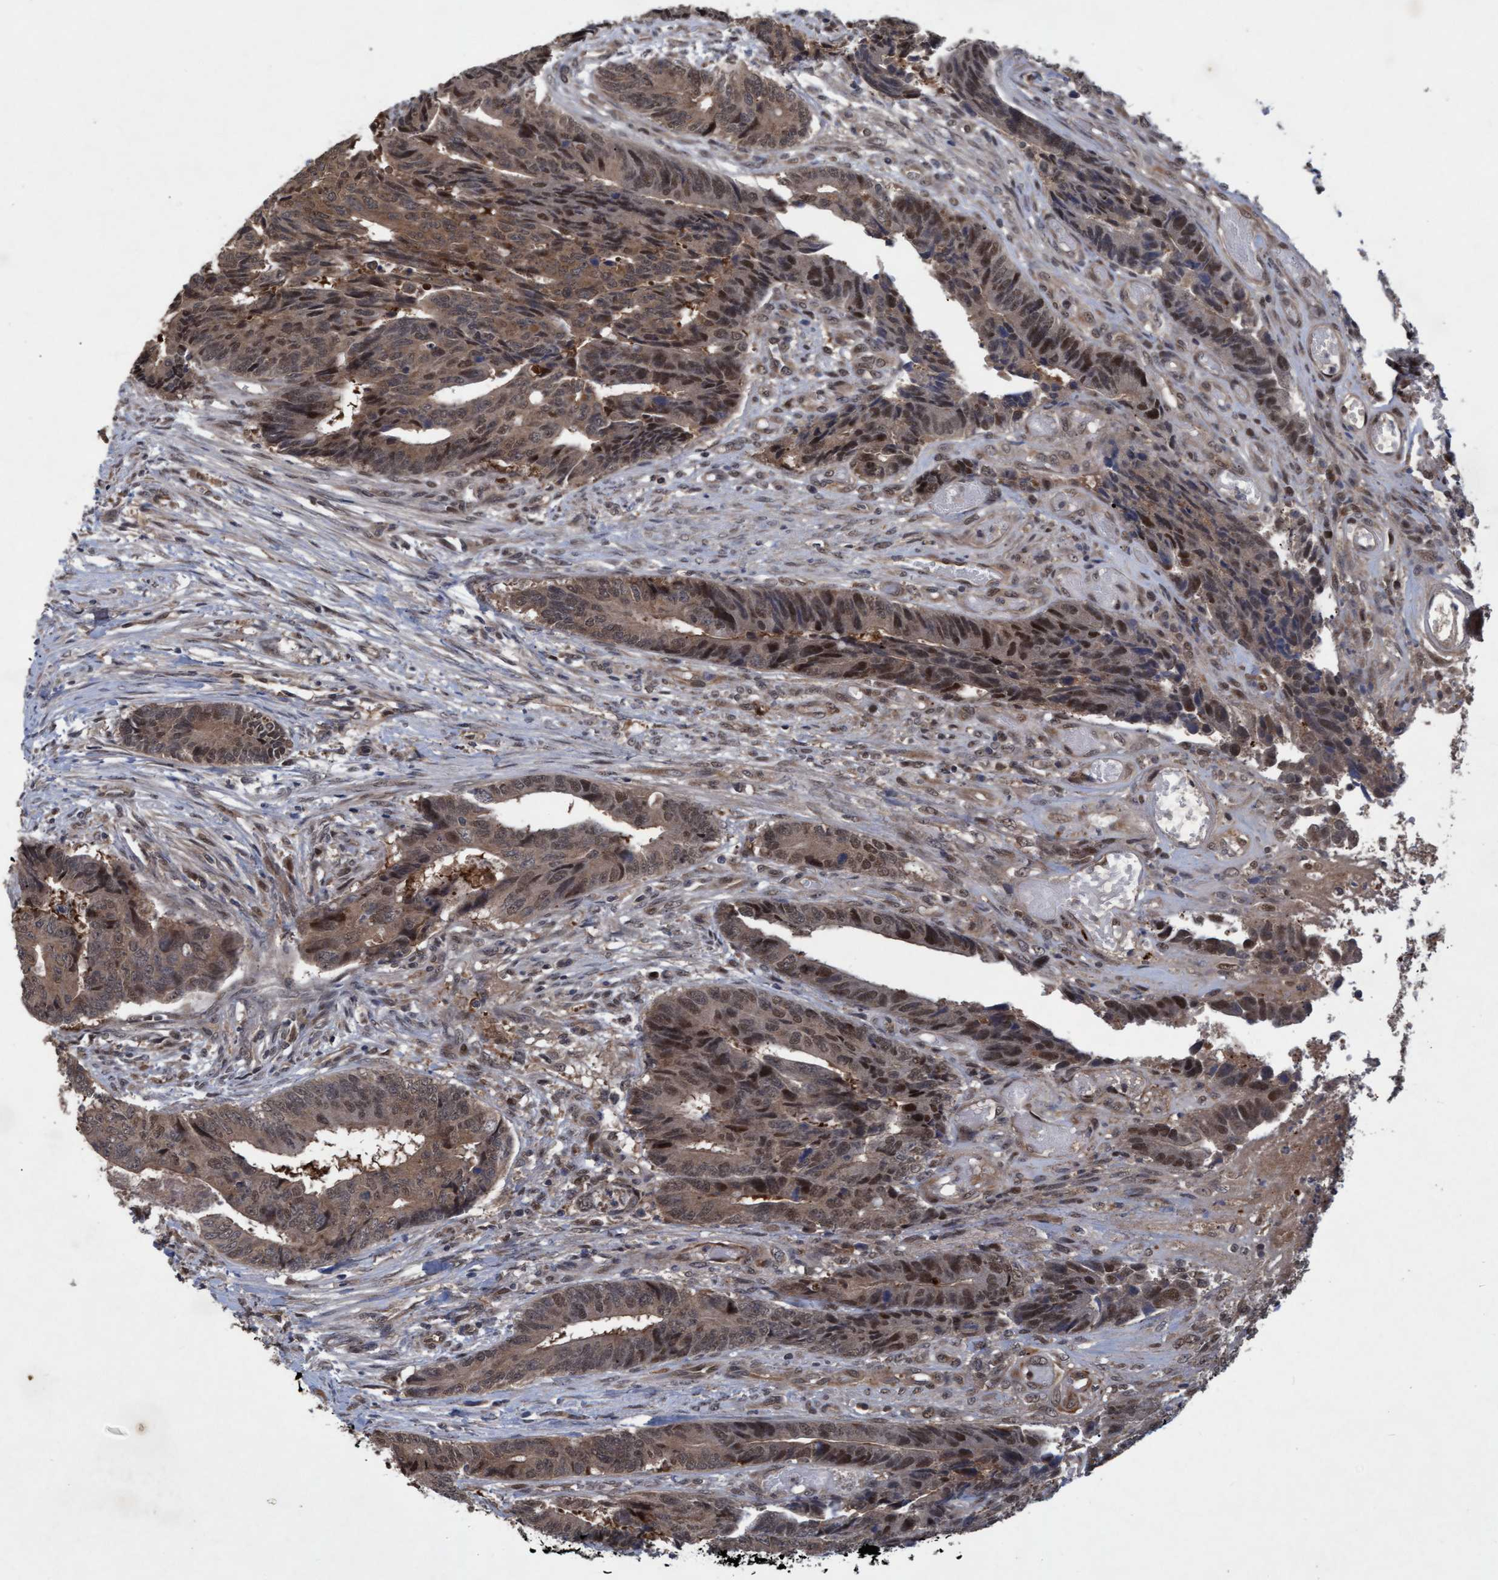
{"staining": {"intensity": "moderate", "quantity": ">75%", "location": "cytoplasmic/membranous,nuclear"}, "tissue": "colorectal cancer", "cell_type": "Tumor cells", "image_type": "cancer", "snomed": [{"axis": "morphology", "description": "Adenocarcinoma, NOS"}, {"axis": "topography", "description": "Rectum"}], "caption": "IHC photomicrograph of adenocarcinoma (colorectal) stained for a protein (brown), which exhibits medium levels of moderate cytoplasmic/membranous and nuclear positivity in about >75% of tumor cells.", "gene": "PSMB6", "patient": {"sex": "male", "age": 84}}